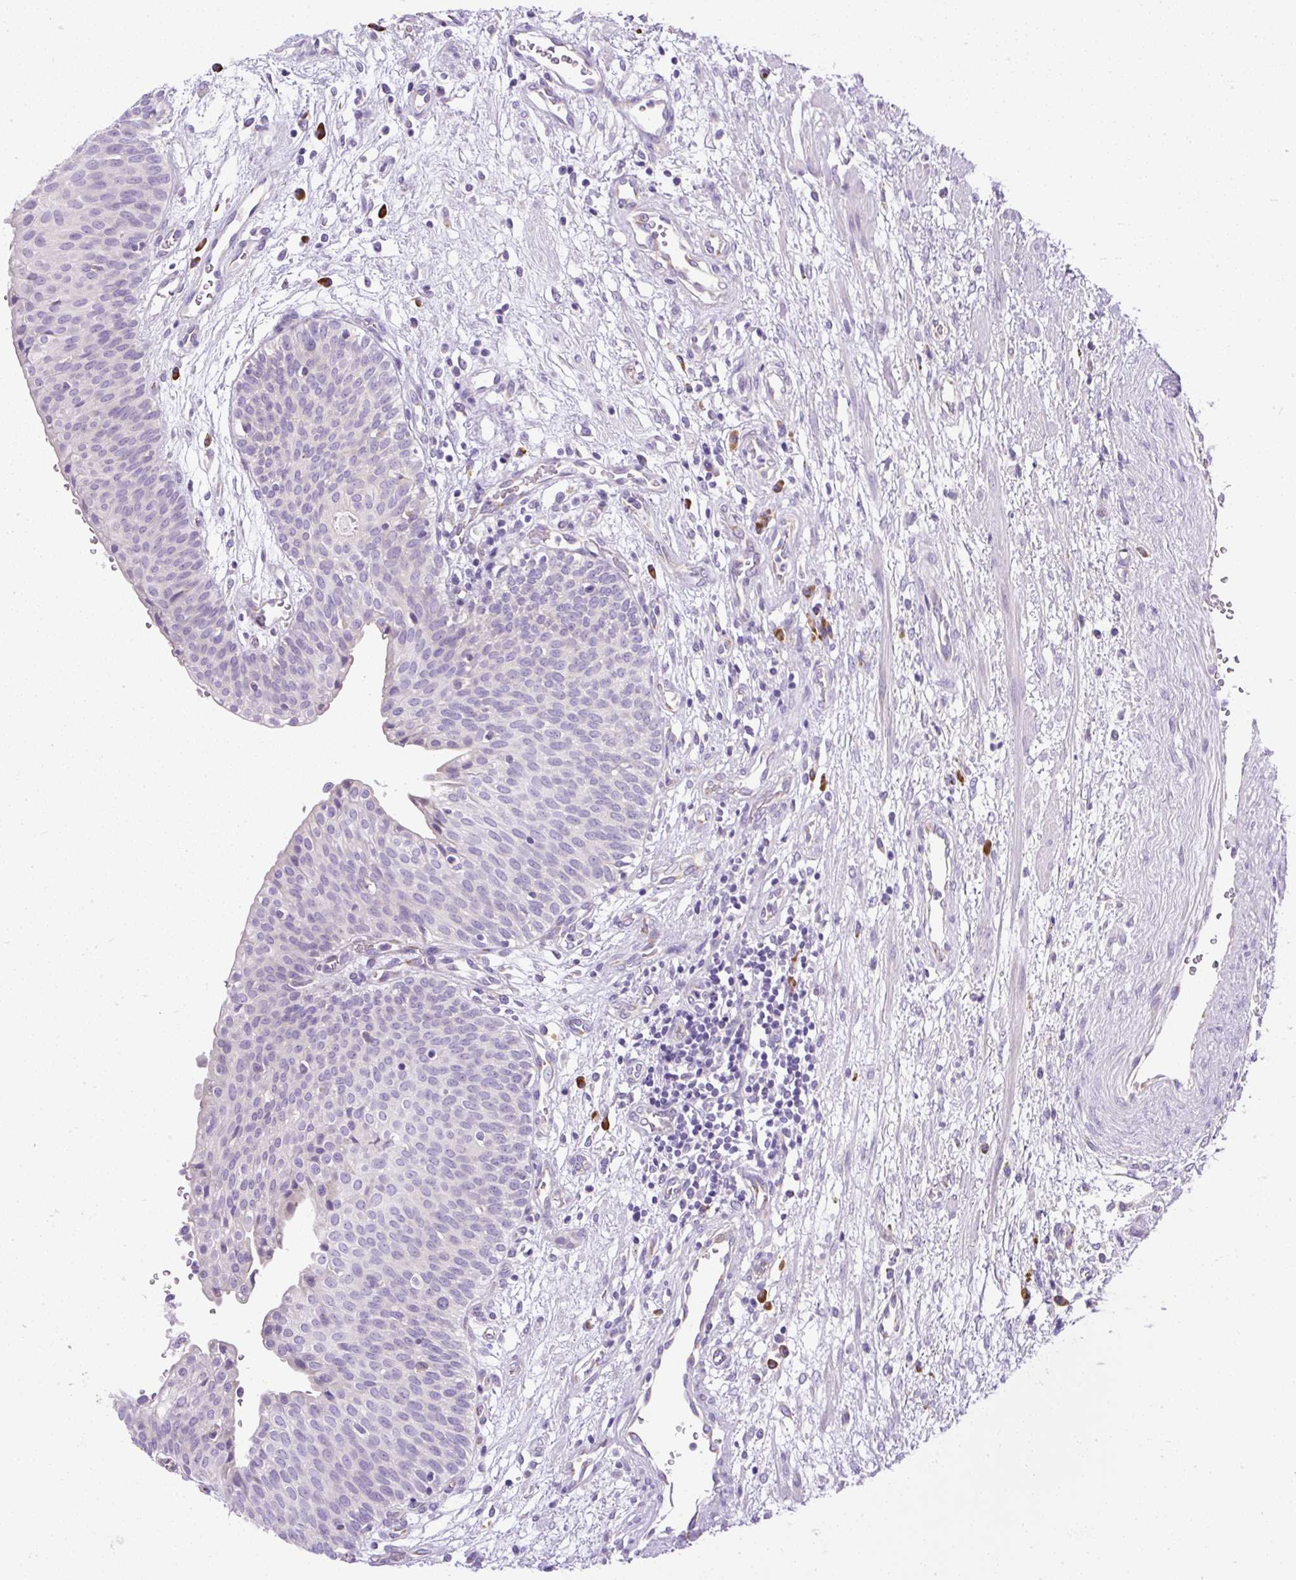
{"staining": {"intensity": "negative", "quantity": "none", "location": "none"}, "tissue": "urinary bladder", "cell_type": "Urothelial cells", "image_type": "normal", "snomed": [{"axis": "morphology", "description": "Normal tissue, NOS"}, {"axis": "topography", "description": "Urinary bladder"}], "caption": "A histopathology image of urinary bladder stained for a protein reveals no brown staining in urothelial cells. The staining was performed using DAB to visualize the protein expression in brown, while the nuclei were stained in blue with hematoxylin (Magnification: 20x).", "gene": "SYBU", "patient": {"sex": "male", "age": 55}}